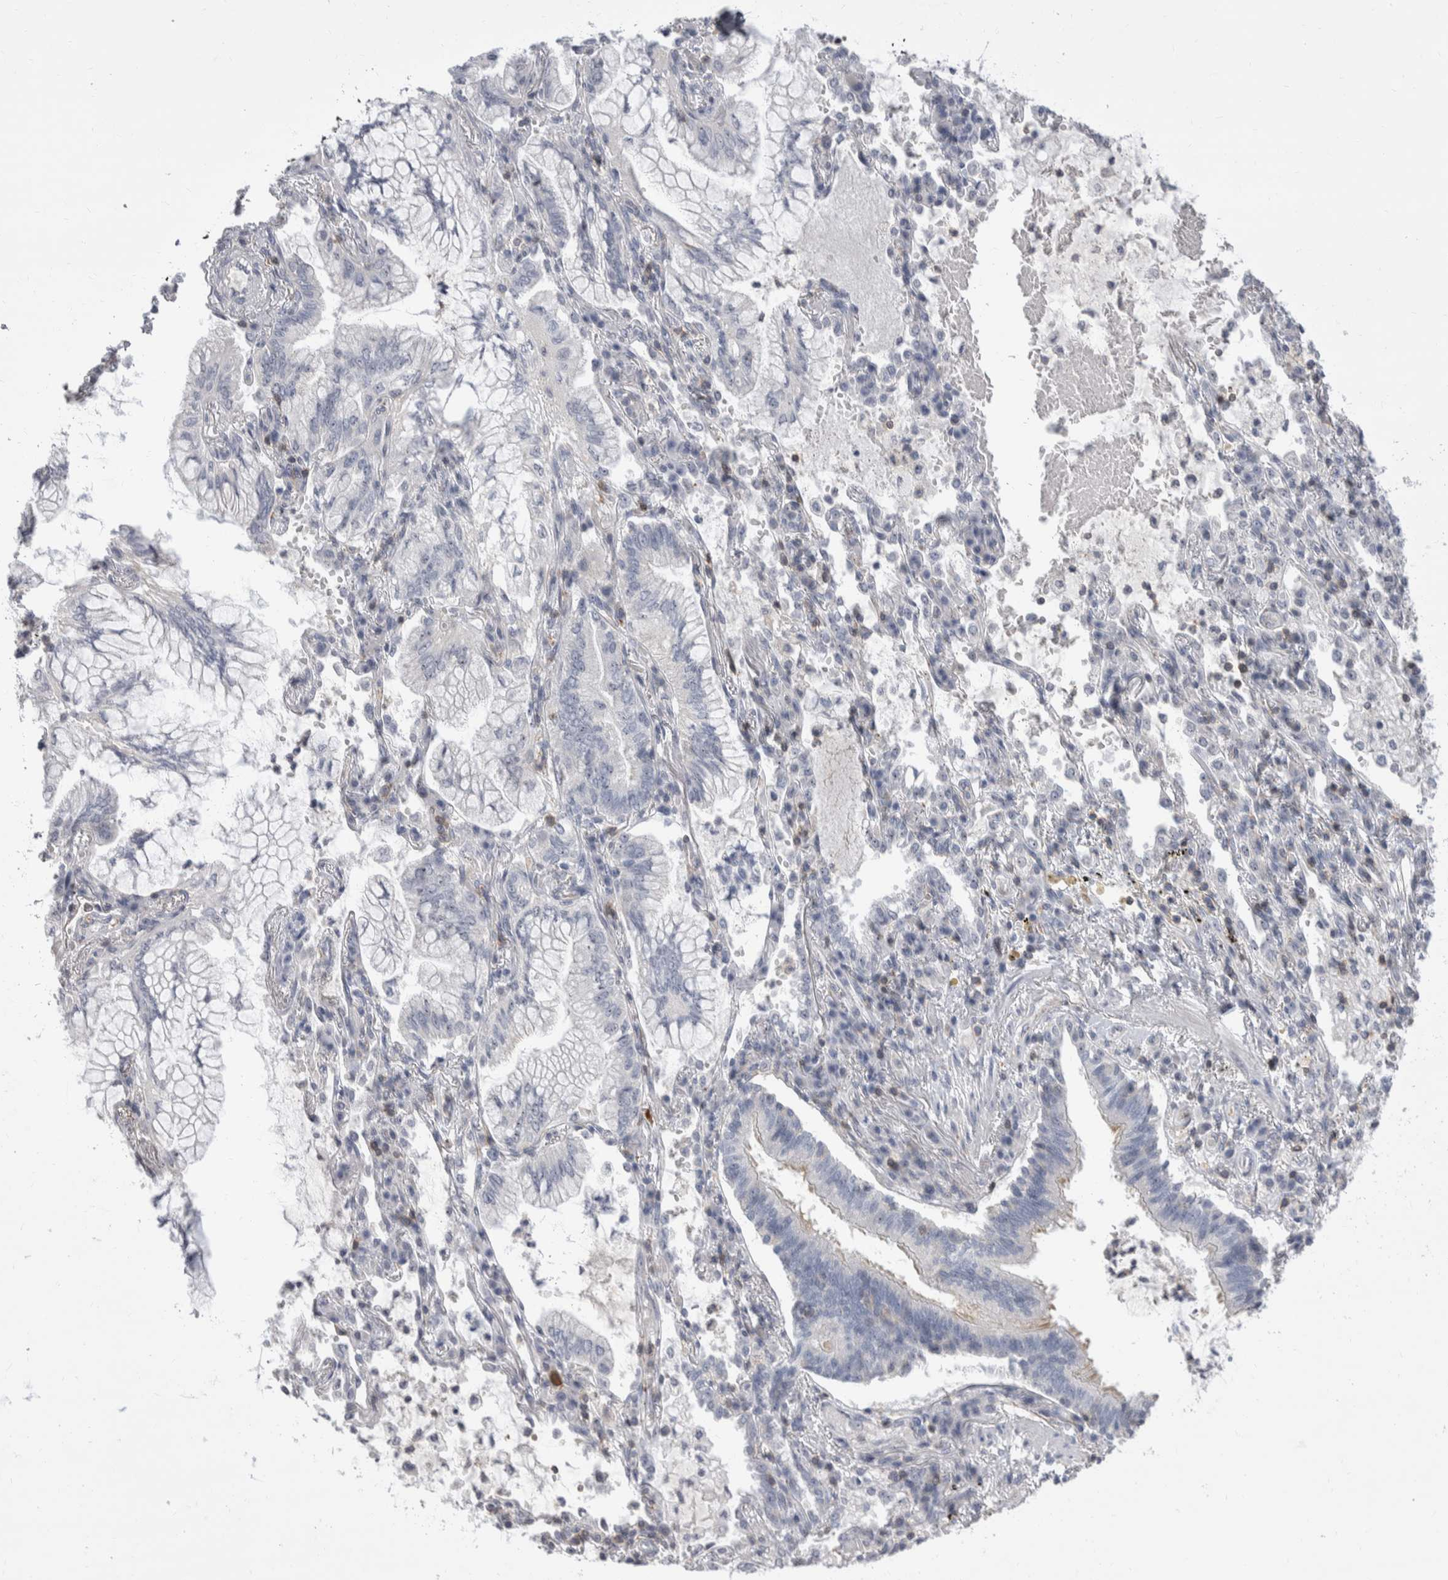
{"staining": {"intensity": "negative", "quantity": "none", "location": "none"}, "tissue": "lung cancer", "cell_type": "Tumor cells", "image_type": "cancer", "snomed": [{"axis": "morphology", "description": "Adenocarcinoma, NOS"}, {"axis": "topography", "description": "Lung"}], "caption": "An immunohistochemistry micrograph of lung cancer (adenocarcinoma) is shown. There is no staining in tumor cells of lung cancer (adenocarcinoma).", "gene": "CEP295NL", "patient": {"sex": "female", "age": 70}}